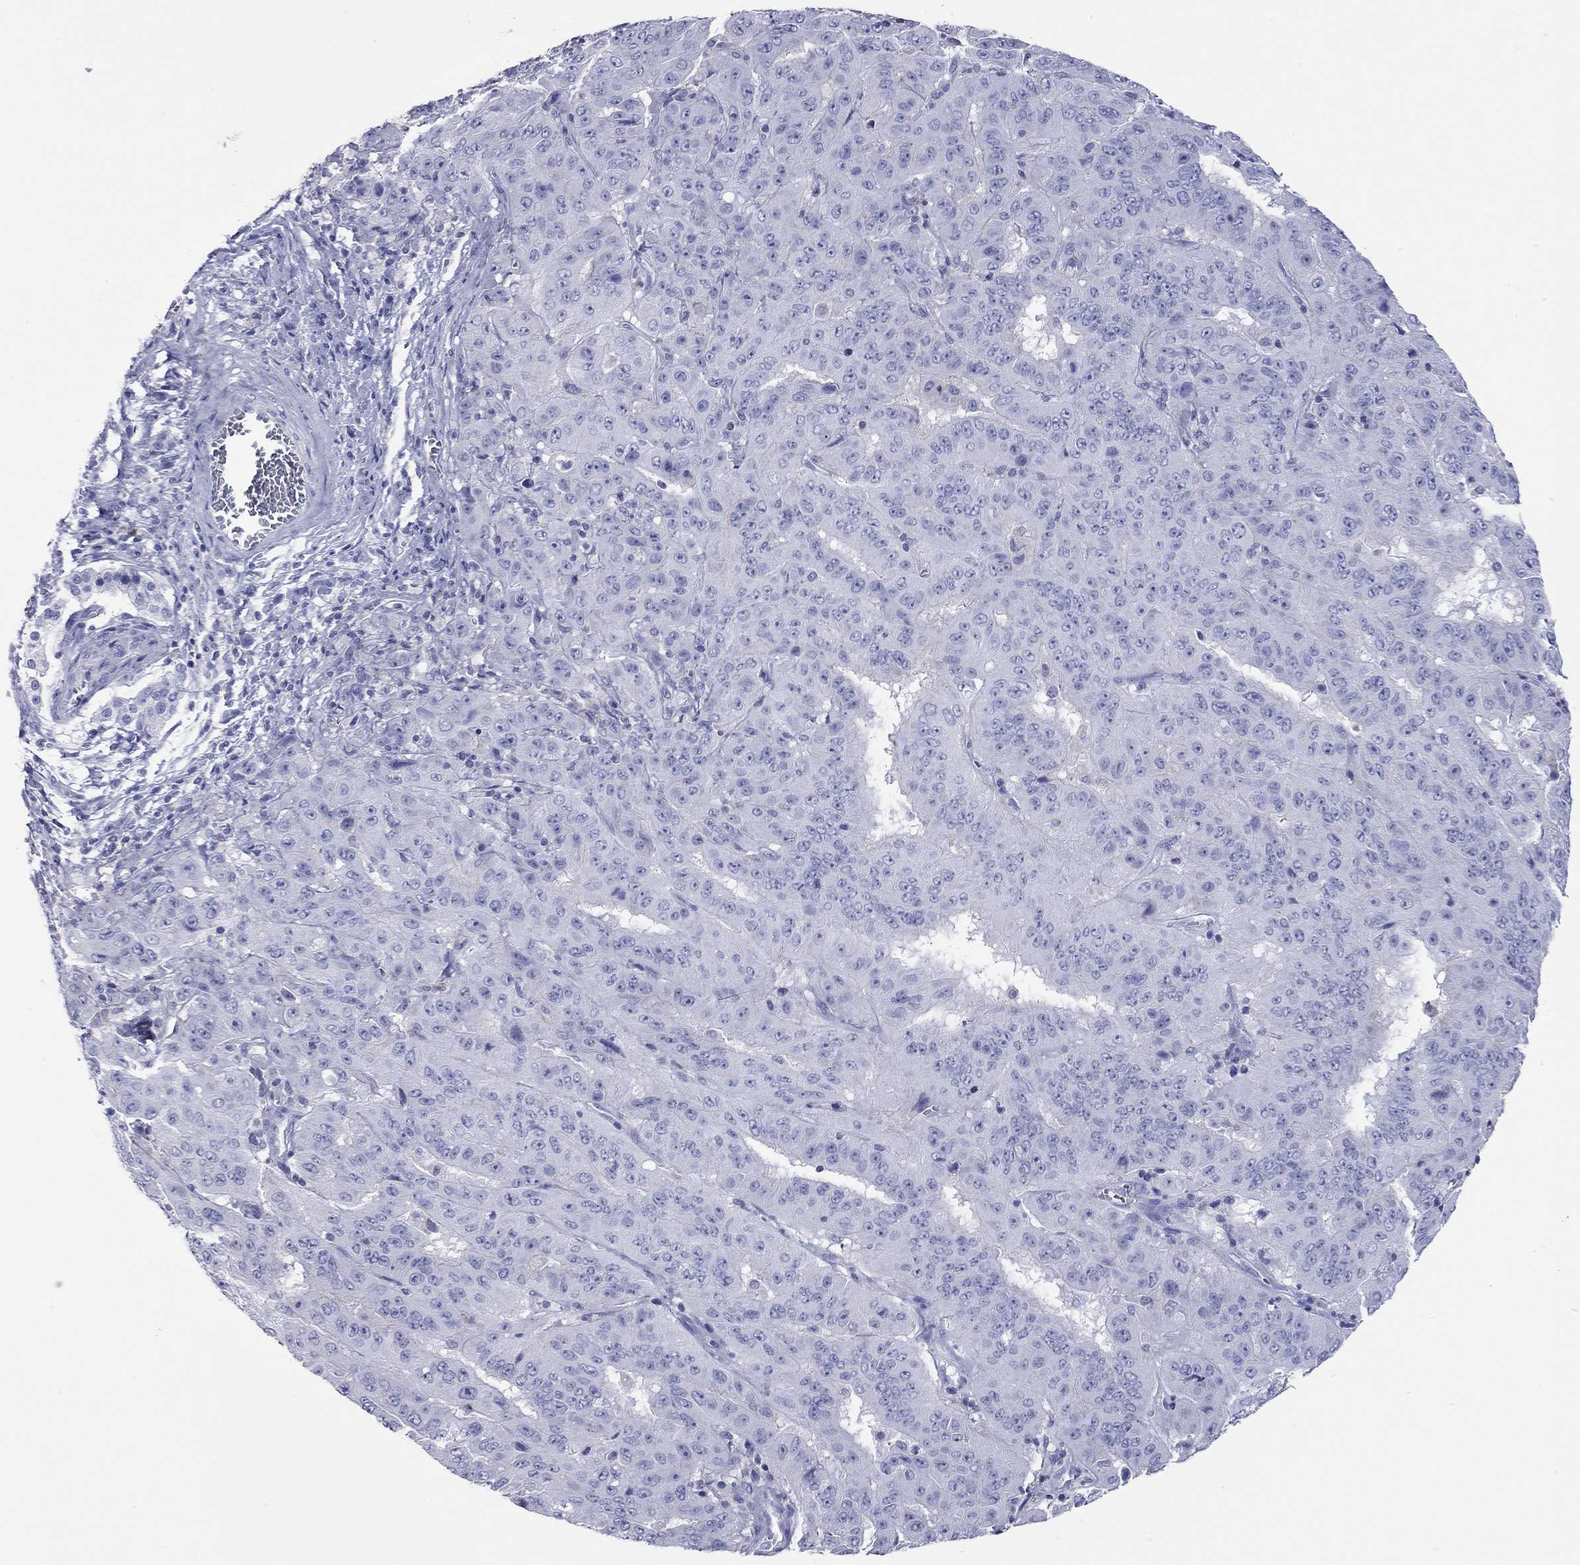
{"staining": {"intensity": "negative", "quantity": "none", "location": "none"}, "tissue": "pancreatic cancer", "cell_type": "Tumor cells", "image_type": "cancer", "snomed": [{"axis": "morphology", "description": "Adenocarcinoma, NOS"}, {"axis": "topography", "description": "Pancreas"}], "caption": "High power microscopy image of an IHC micrograph of adenocarcinoma (pancreatic), revealing no significant positivity in tumor cells.", "gene": "ACTL7B", "patient": {"sex": "male", "age": 63}}